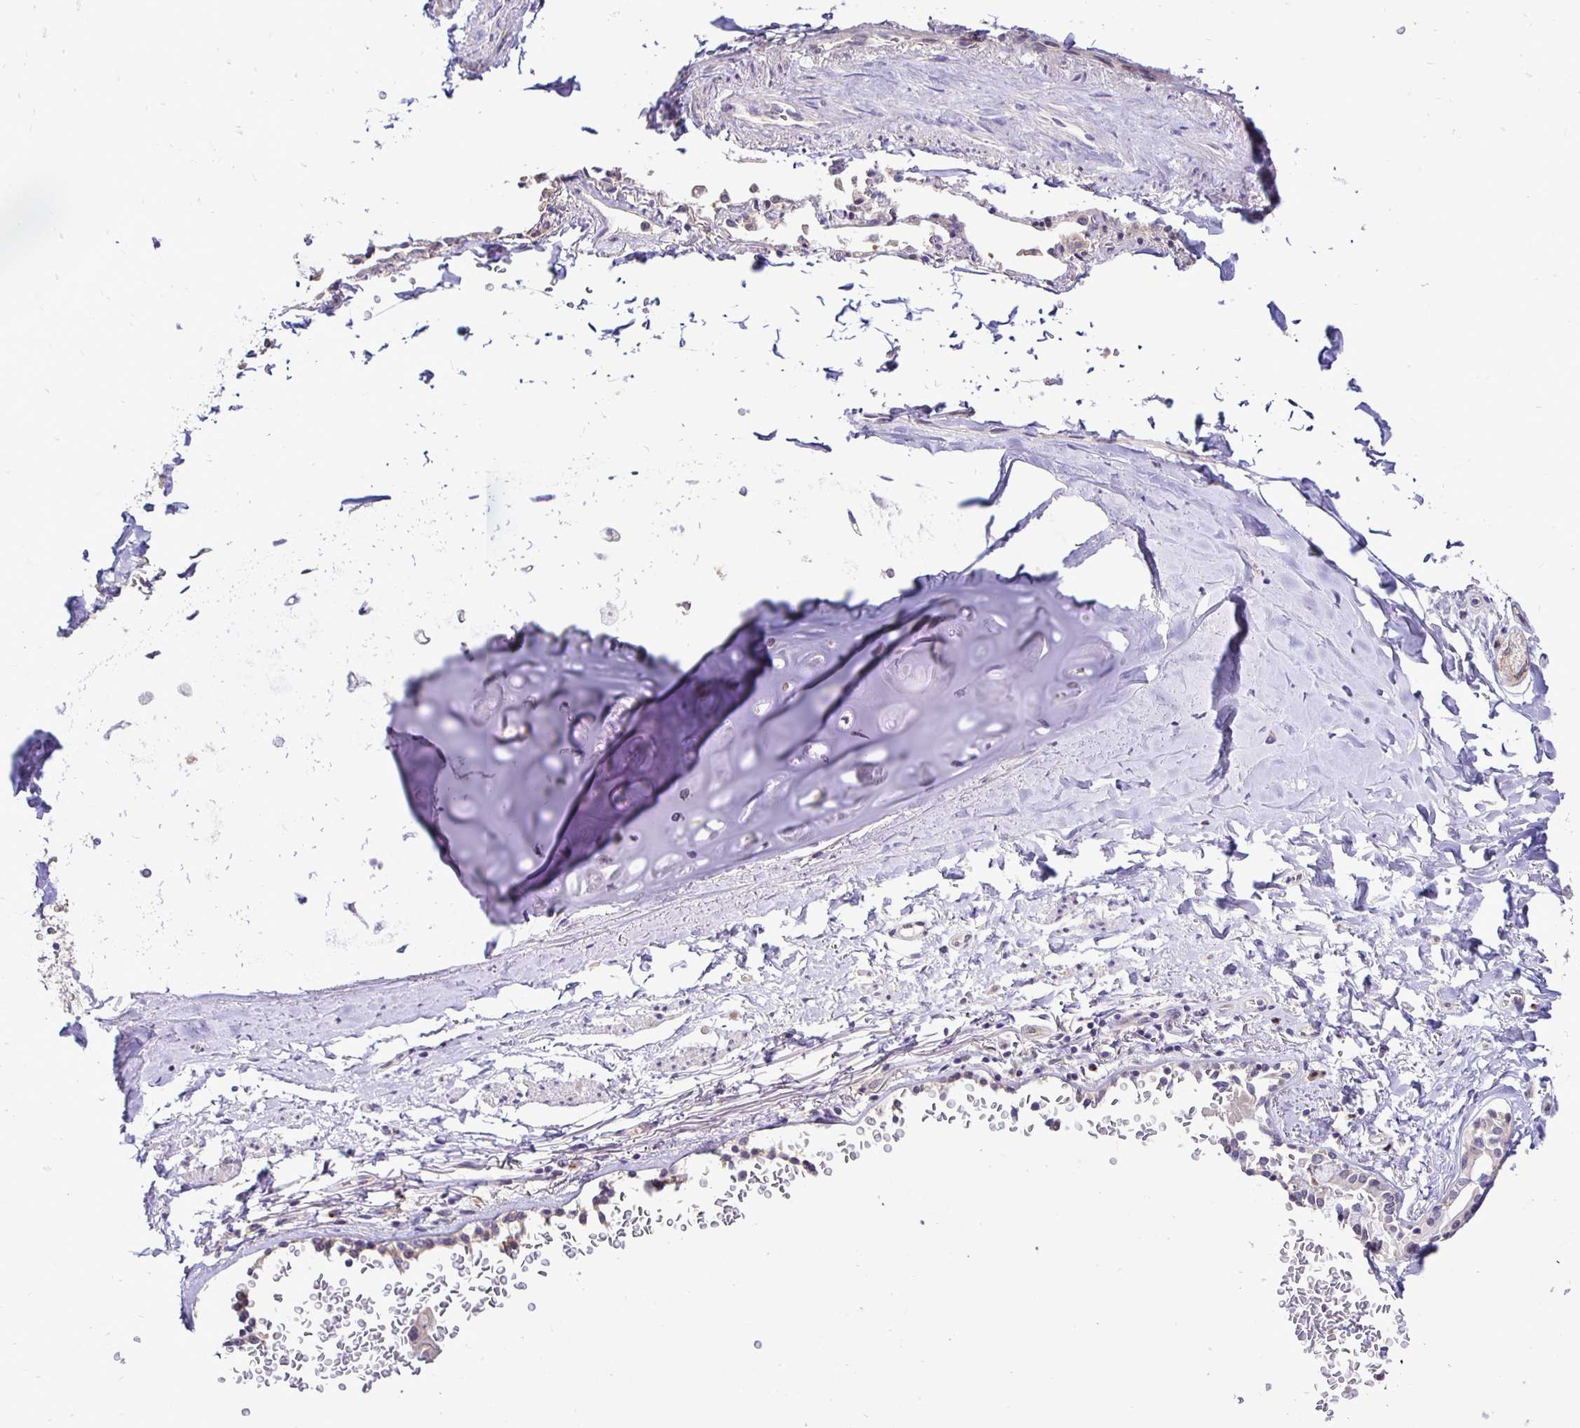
{"staining": {"intensity": "negative", "quantity": "none", "location": "none"}, "tissue": "adipose tissue", "cell_type": "Adipocytes", "image_type": "normal", "snomed": [{"axis": "morphology", "description": "Normal tissue, NOS"}, {"axis": "topography", "description": "Cartilage tissue"}, {"axis": "topography", "description": "Bronchus"}, {"axis": "topography", "description": "Peripheral nerve tissue"}], "caption": "The IHC histopathology image has no significant expression in adipocytes of adipose tissue. (Immunohistochemistry, brightfield microscopy, high magnification).", "gene": "SLC9A1", "patient": {"sex": "male", "age": 67}}